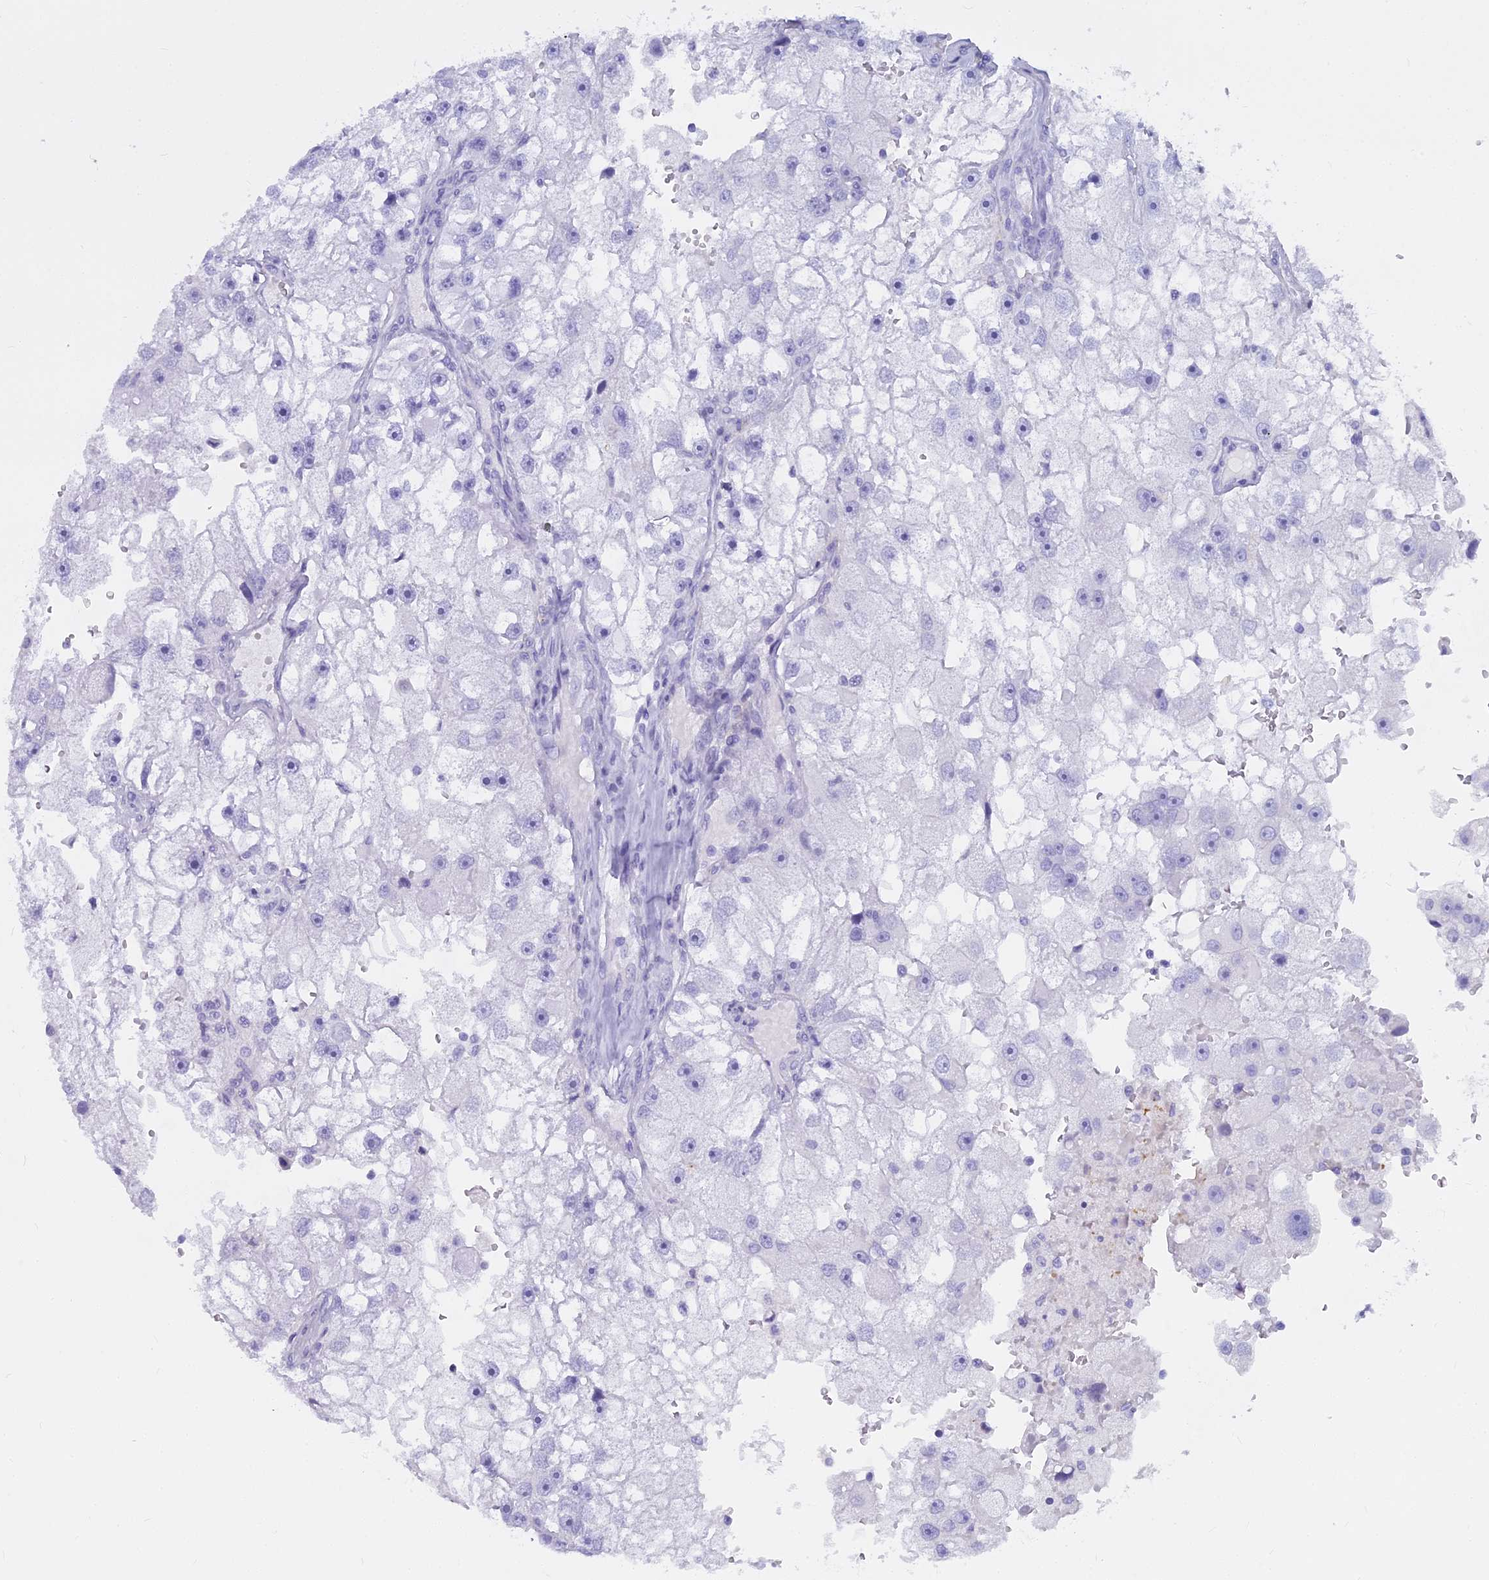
{"staining": {"intensity": "negative", "quantity": "none", "location": "none"}, "tissue": "renal cancer", "cell_type": "Tumor cells", "image_type": "cancer", "snomed": [{"axis": "morphology", "description": "Adenocarcinoma, NOS"}, {"axis": "topography", "description": "Kidney"}], "caption": "DAB immunohistochemical staining of renal cancer demonstrates no significant staining in tumor cells. (DAB (3,3'-diaminobenzidine) IHC visualized using brightfield microscopy, high magnification).", "gene": "EVI2A", "patient": {"sex": "male", "age": 63}}